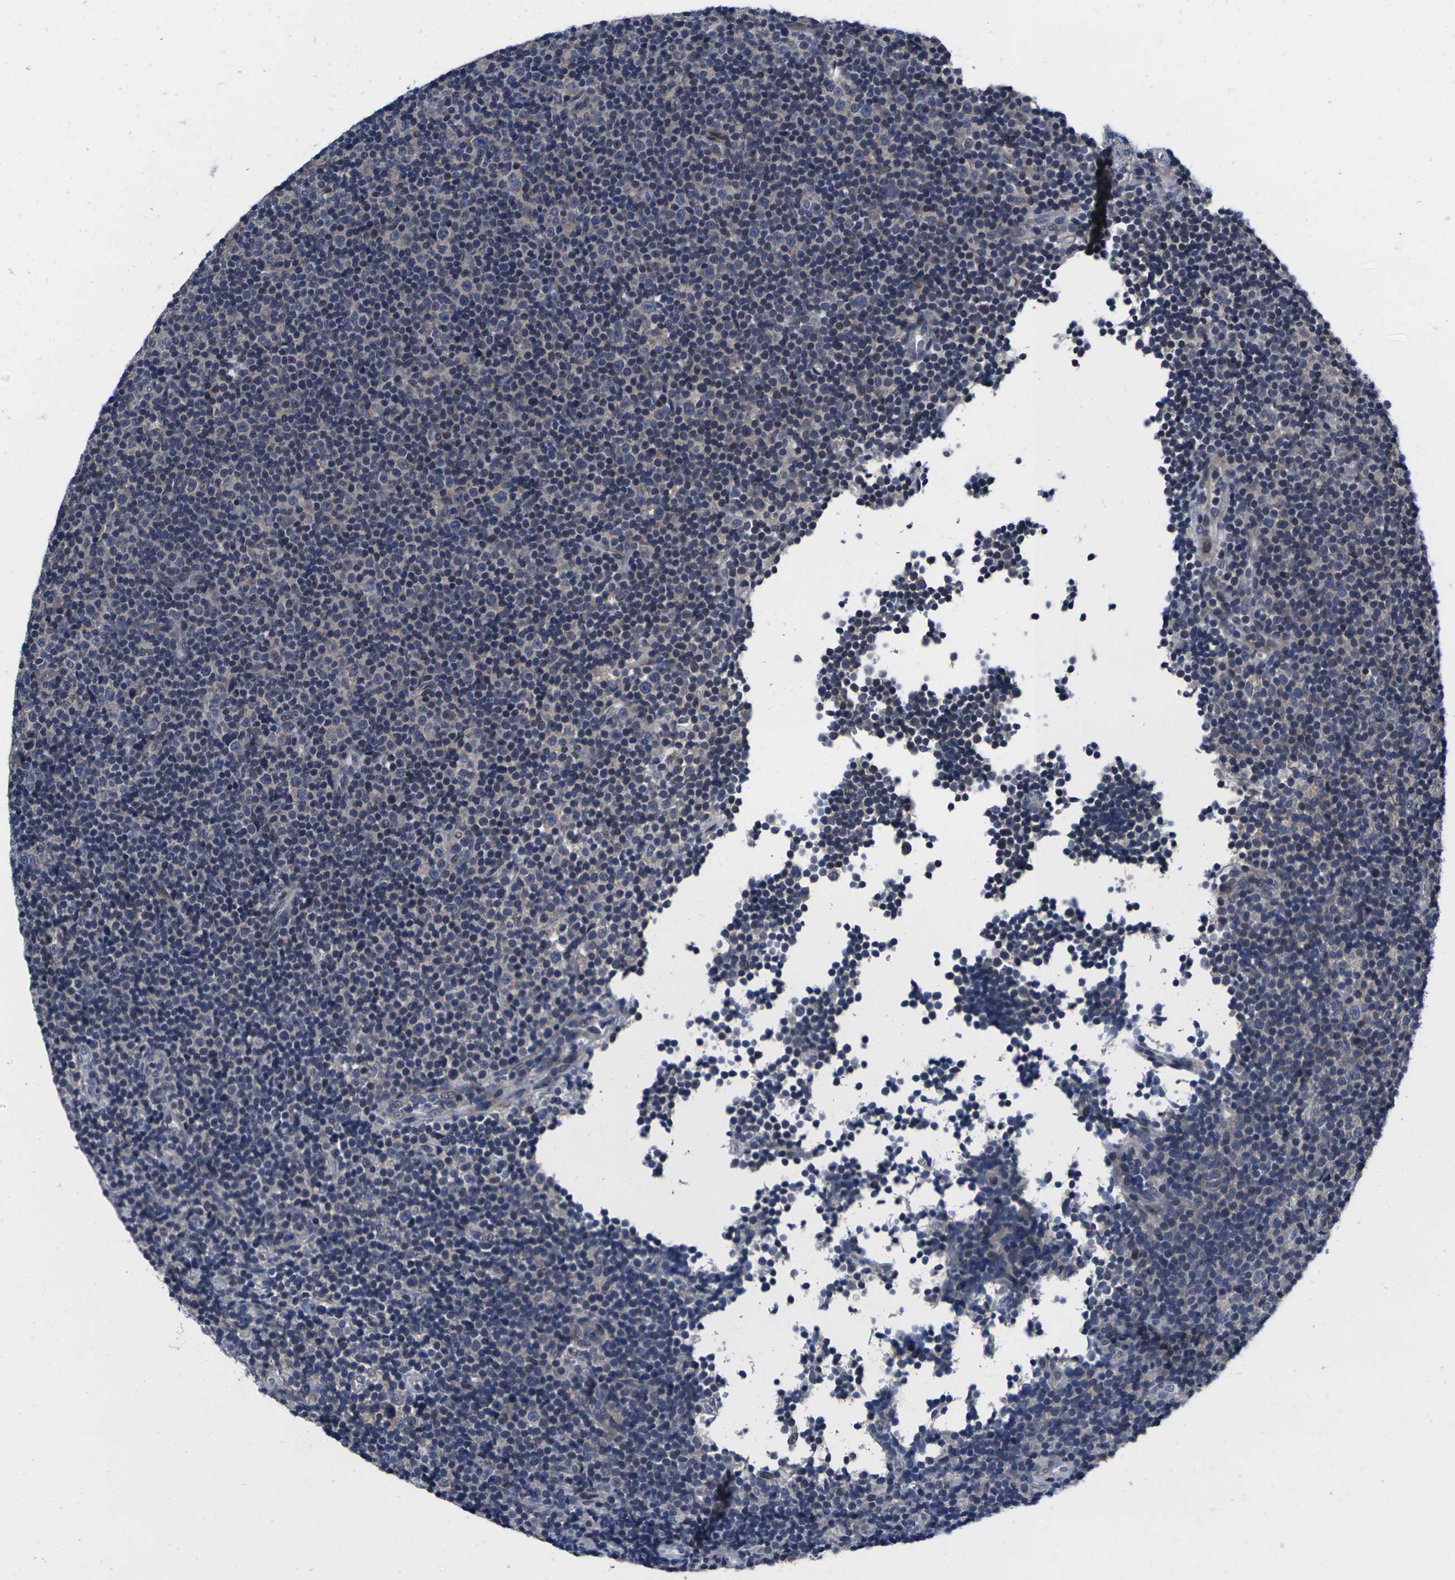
{"staining": {"intensity": "negative", "quantity": "none", "location": "none"}, "tissue": "lymphoma", "cell_type": "Tumor cells", "image_type": "cancer", "snomed": [{"axis": "morphology", "description": "Malignant lymphoma, non-Hodgkin's type, Low grade"}, {"axis": "topography", "description": "Lymph node"}], "caption": "Histopathology image shows no significant protein positivity in tumor cells of malignant lymphoma, non-Hodgkin's type (low-grade).", "gene": "CYP2C8", "patient": {"sex": "female", "age": 67}}